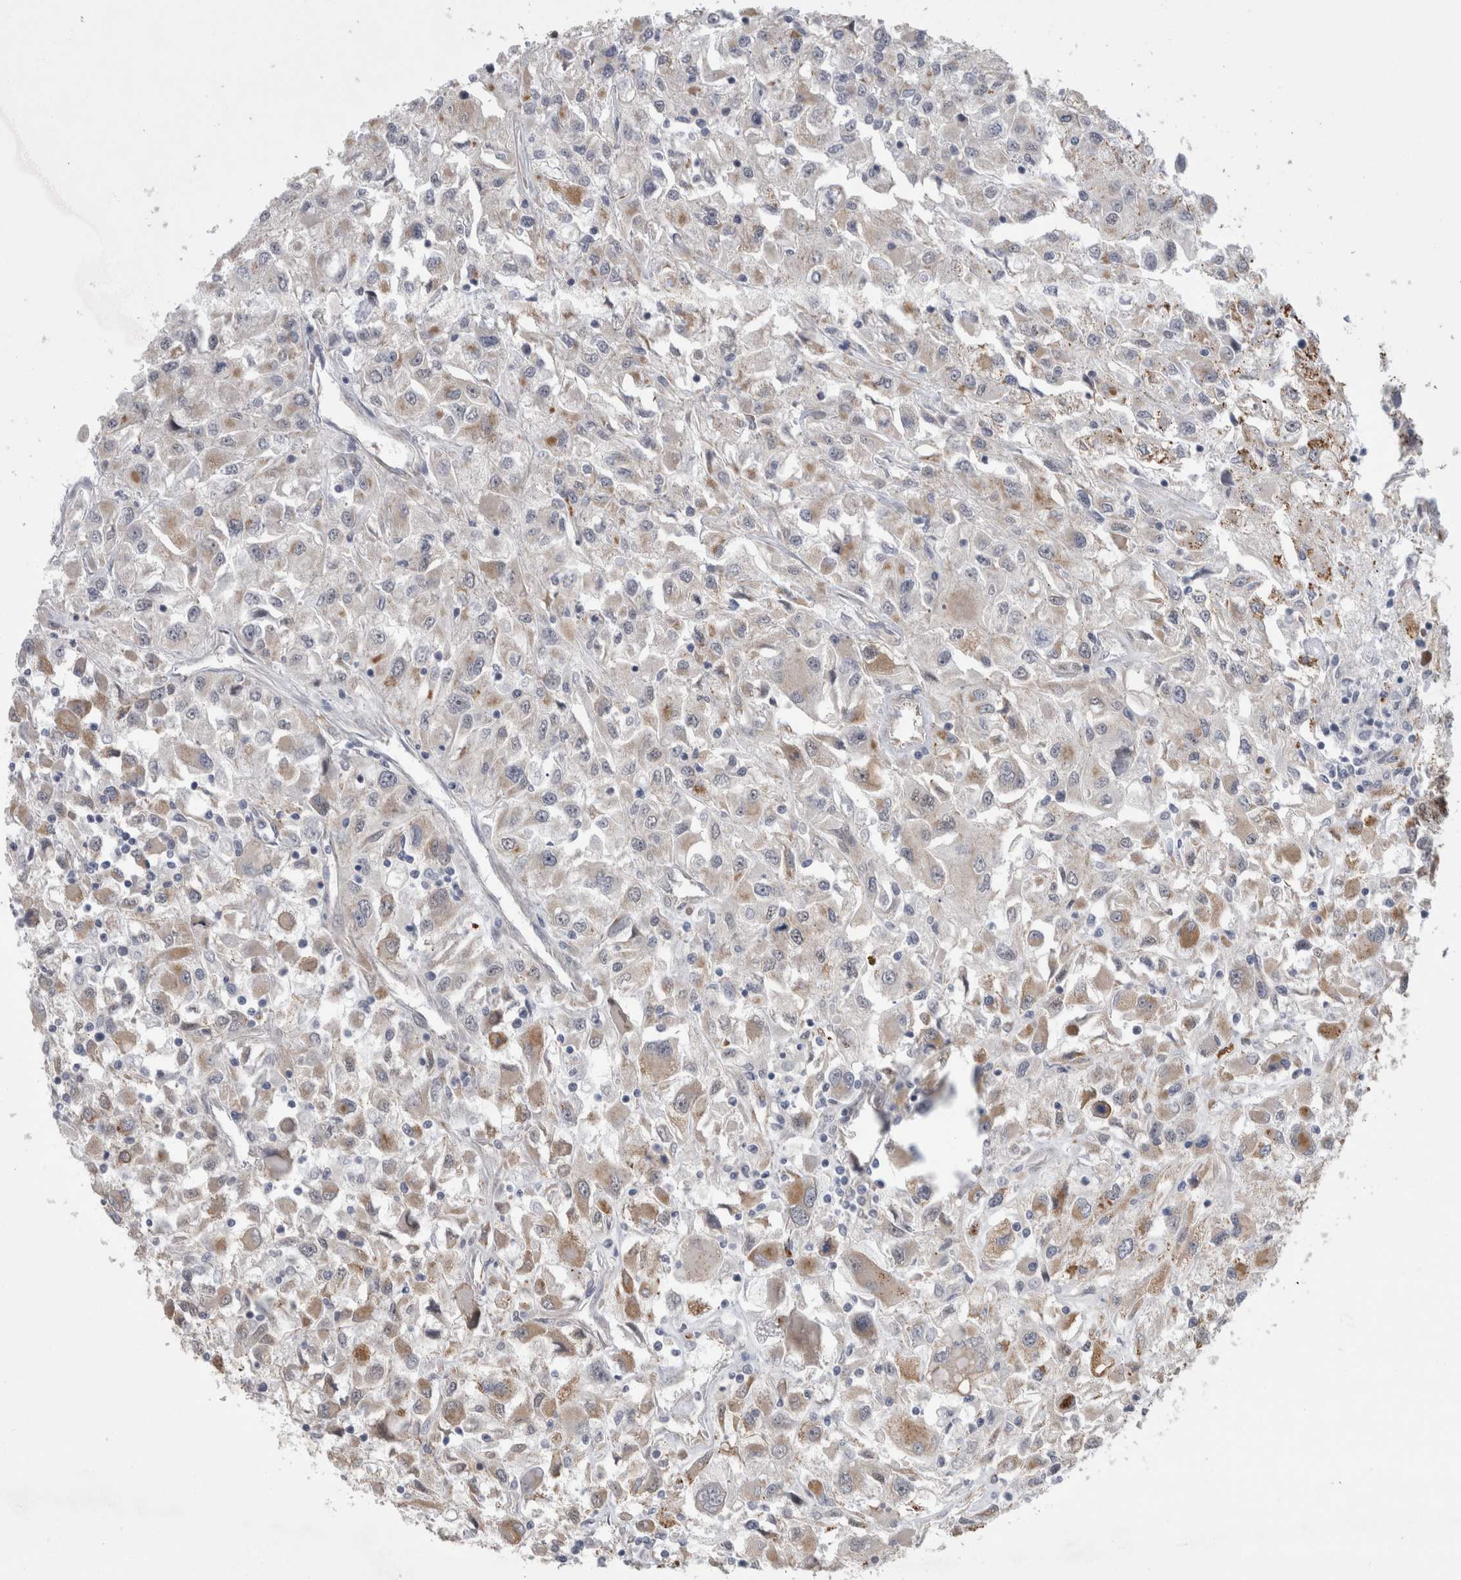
{"staining": {"intensity": "moderate", "quantity": "<25%", "location": "cytoplasmic/membranous"}, "tissue": "renal cancer", "cell_type": "Tumor cells", "image_type": "cancer", "snomed": [{"axis": "morphology", "description": "Adenocarcinoma, NOS"}, {"axis": "topography", "description": "Kidney"}], "caption": "This photomicrograph exhibits immunohistochemistry (IHC) staining of human adenocarcinoma (renal), with low moderate cytoplasmic/membranous positivity in about <25% of tumor cells.", "gene": "FAM83H", "patient": {"sex": "female", "age": 52}}